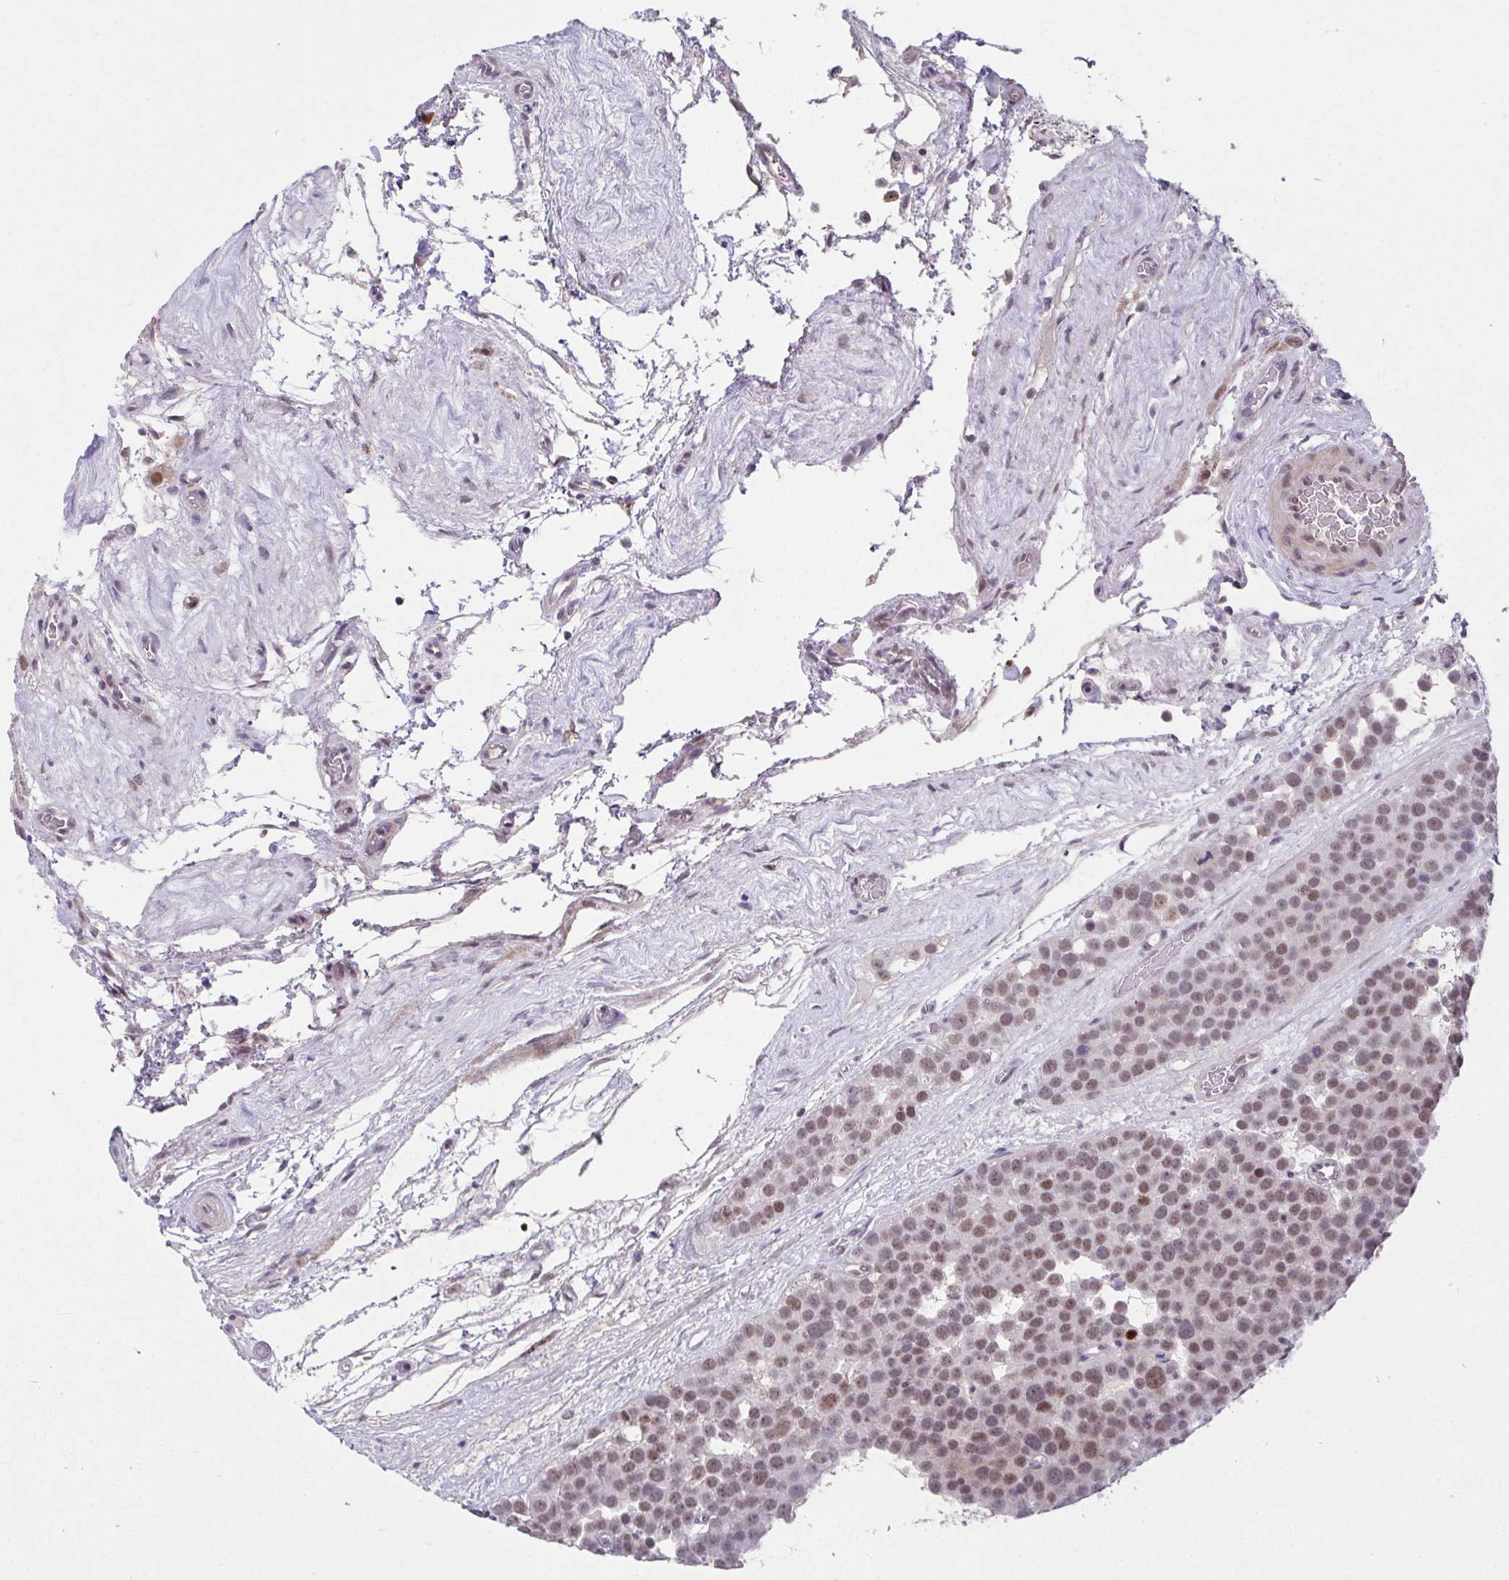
{"staining": {"intensity": "moderate", "quantity": ">75%", "location": "nuclear"}, "tissue": "testis cancer", "cell_type": "Tumor cells", "image_type": "cancer", "snomed": [{"axis": "morphology", "description": "Seminoma, NOS"}, {"axis": "topography", "description": "Testis"}], "caption": "The micrograph displays immunohistochemical staining of testis seminoma. There is moderate nuclear expression is appreciated in about >75% of tumor cells.", "gene": "RBBP6", "patient": {"sex": "male", "age": 71}}